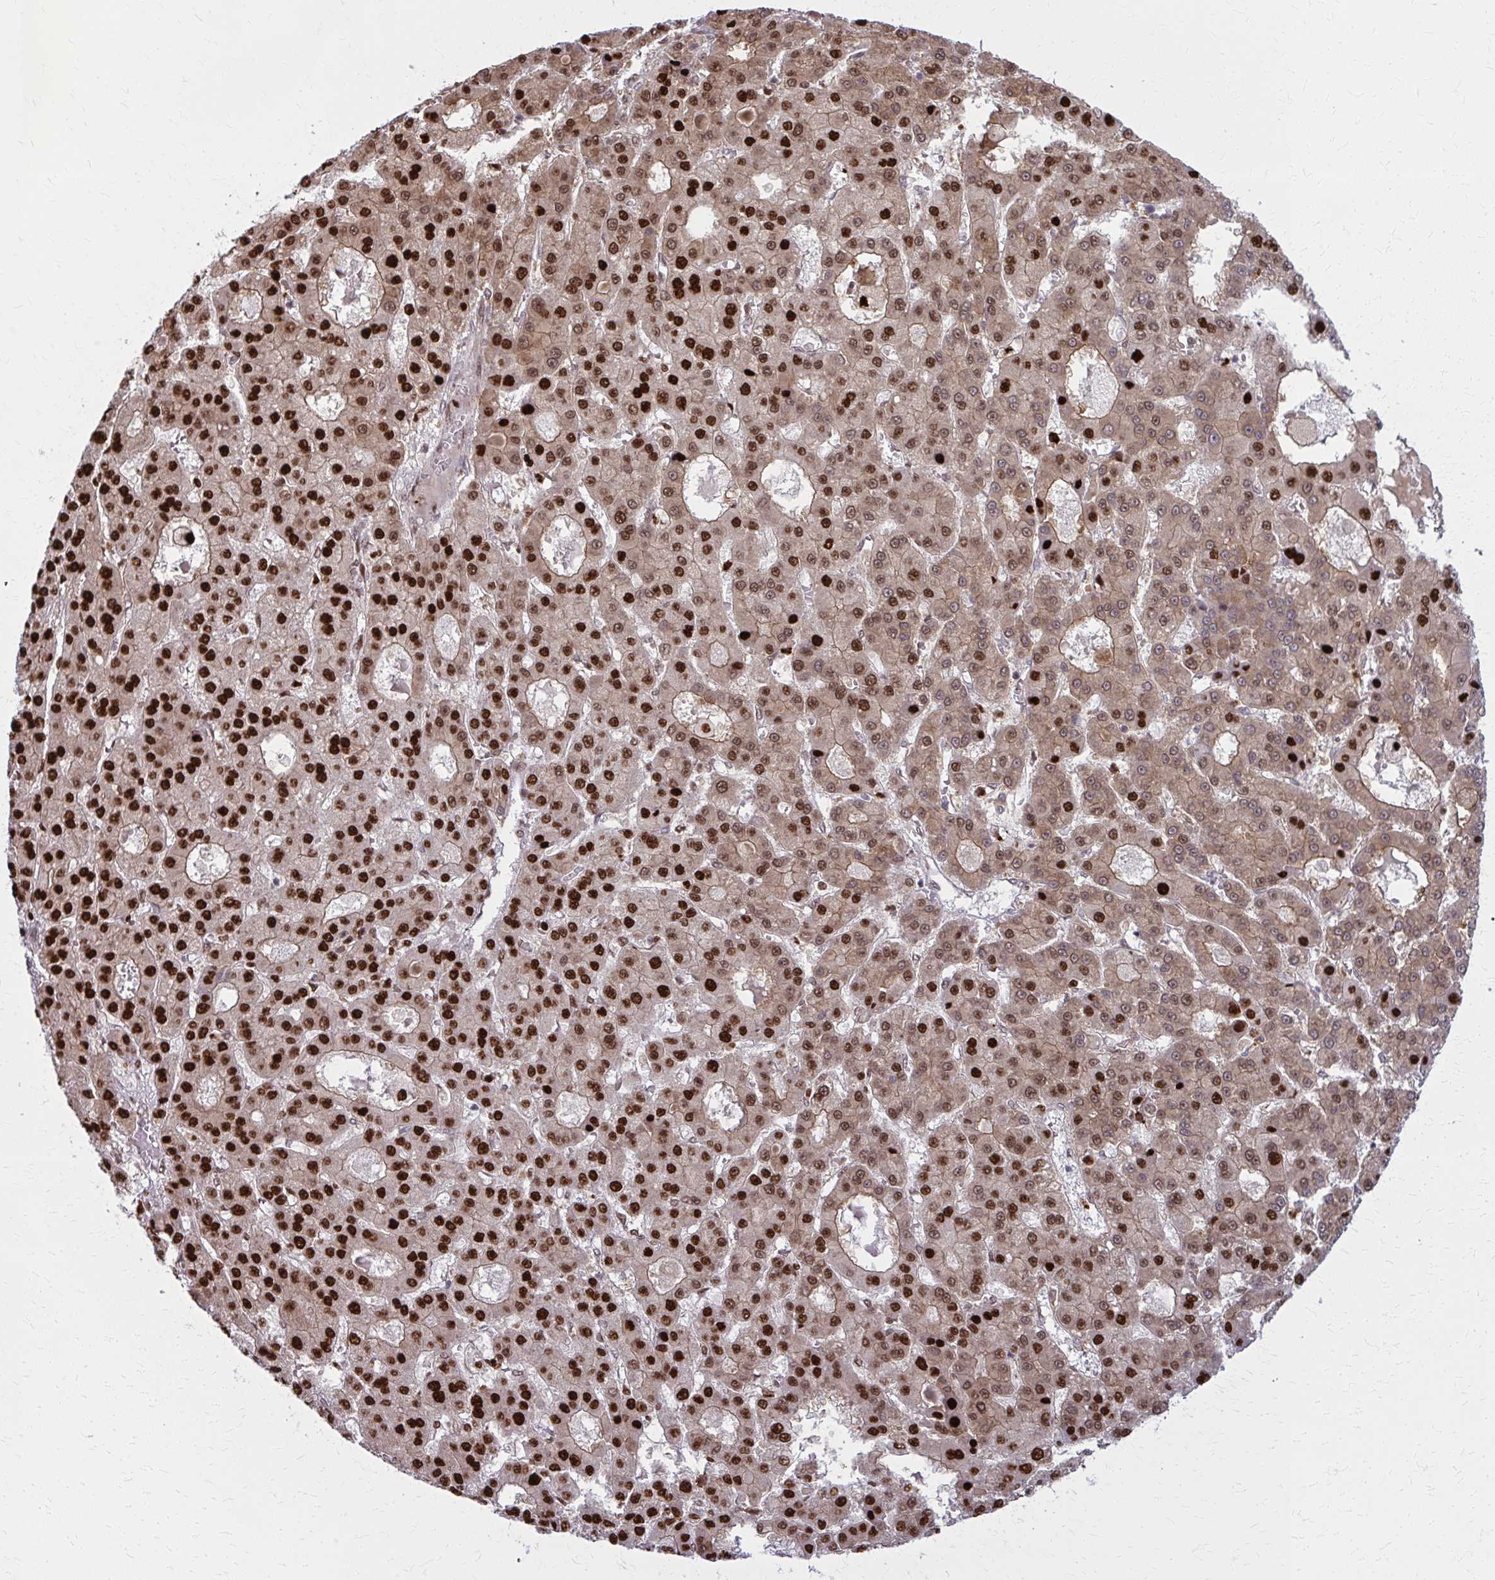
{"staining": {"intensity": "strong", "quantity": ">75%", "location": "cytoplasmic/membranous,nuclear"}, "tissue": "liver cancer", "cell_type": "Tumor cells", "image_type": "cancer", "snomed": [{"axis": "morphology", "description": "Carcinoma, Hepatocellular, NOS"}, {"axis": "topography", "description": "Liver"}], "caption": "A brown stain highlights strong cytoplasmic/membranous and nuclear expression of a protein in liver hepatocellular carcinoma tumor cells.", "gene": "ZNF559", "patient": {"sex": "male", "age": 70}}